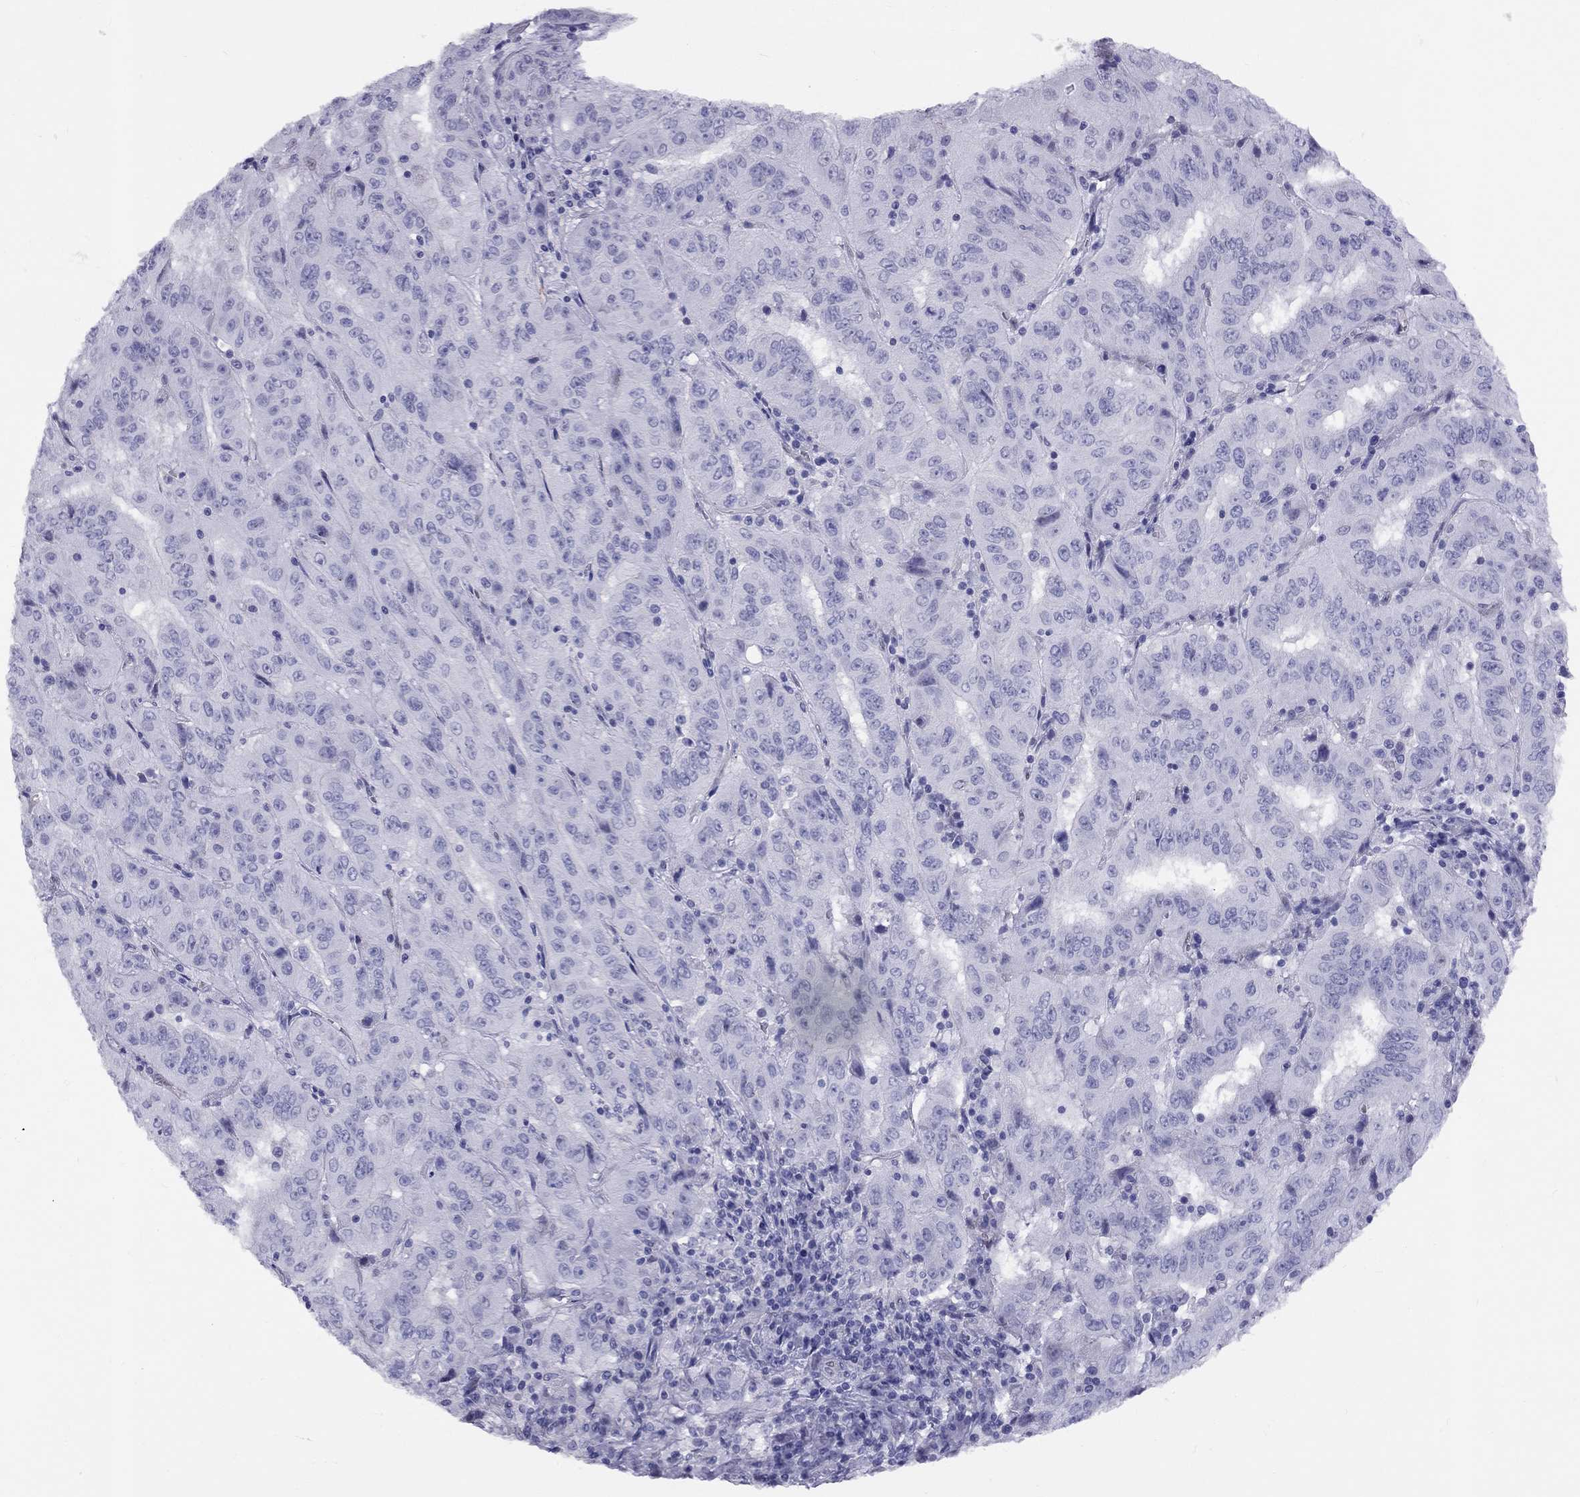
{"staining": {"intensity": "negative", "quantity": "none", "location": "none"}, "tissue": "pancreatic cancer", "cell_type": "Tumor cells", "image_type": "cancer", "snomed": [{"axis": "morphology", "description": "Adenocarcinoma, NOS"}, {"axis": "topography", "description": "Pancreas"}], "caption": "Human adenocarcinoma (pancreatic) stained for a protein using IHC shows no positivity in tumor cells.", "gene": "FSCN3", "patient": {"sex": "male", "age": 63}}